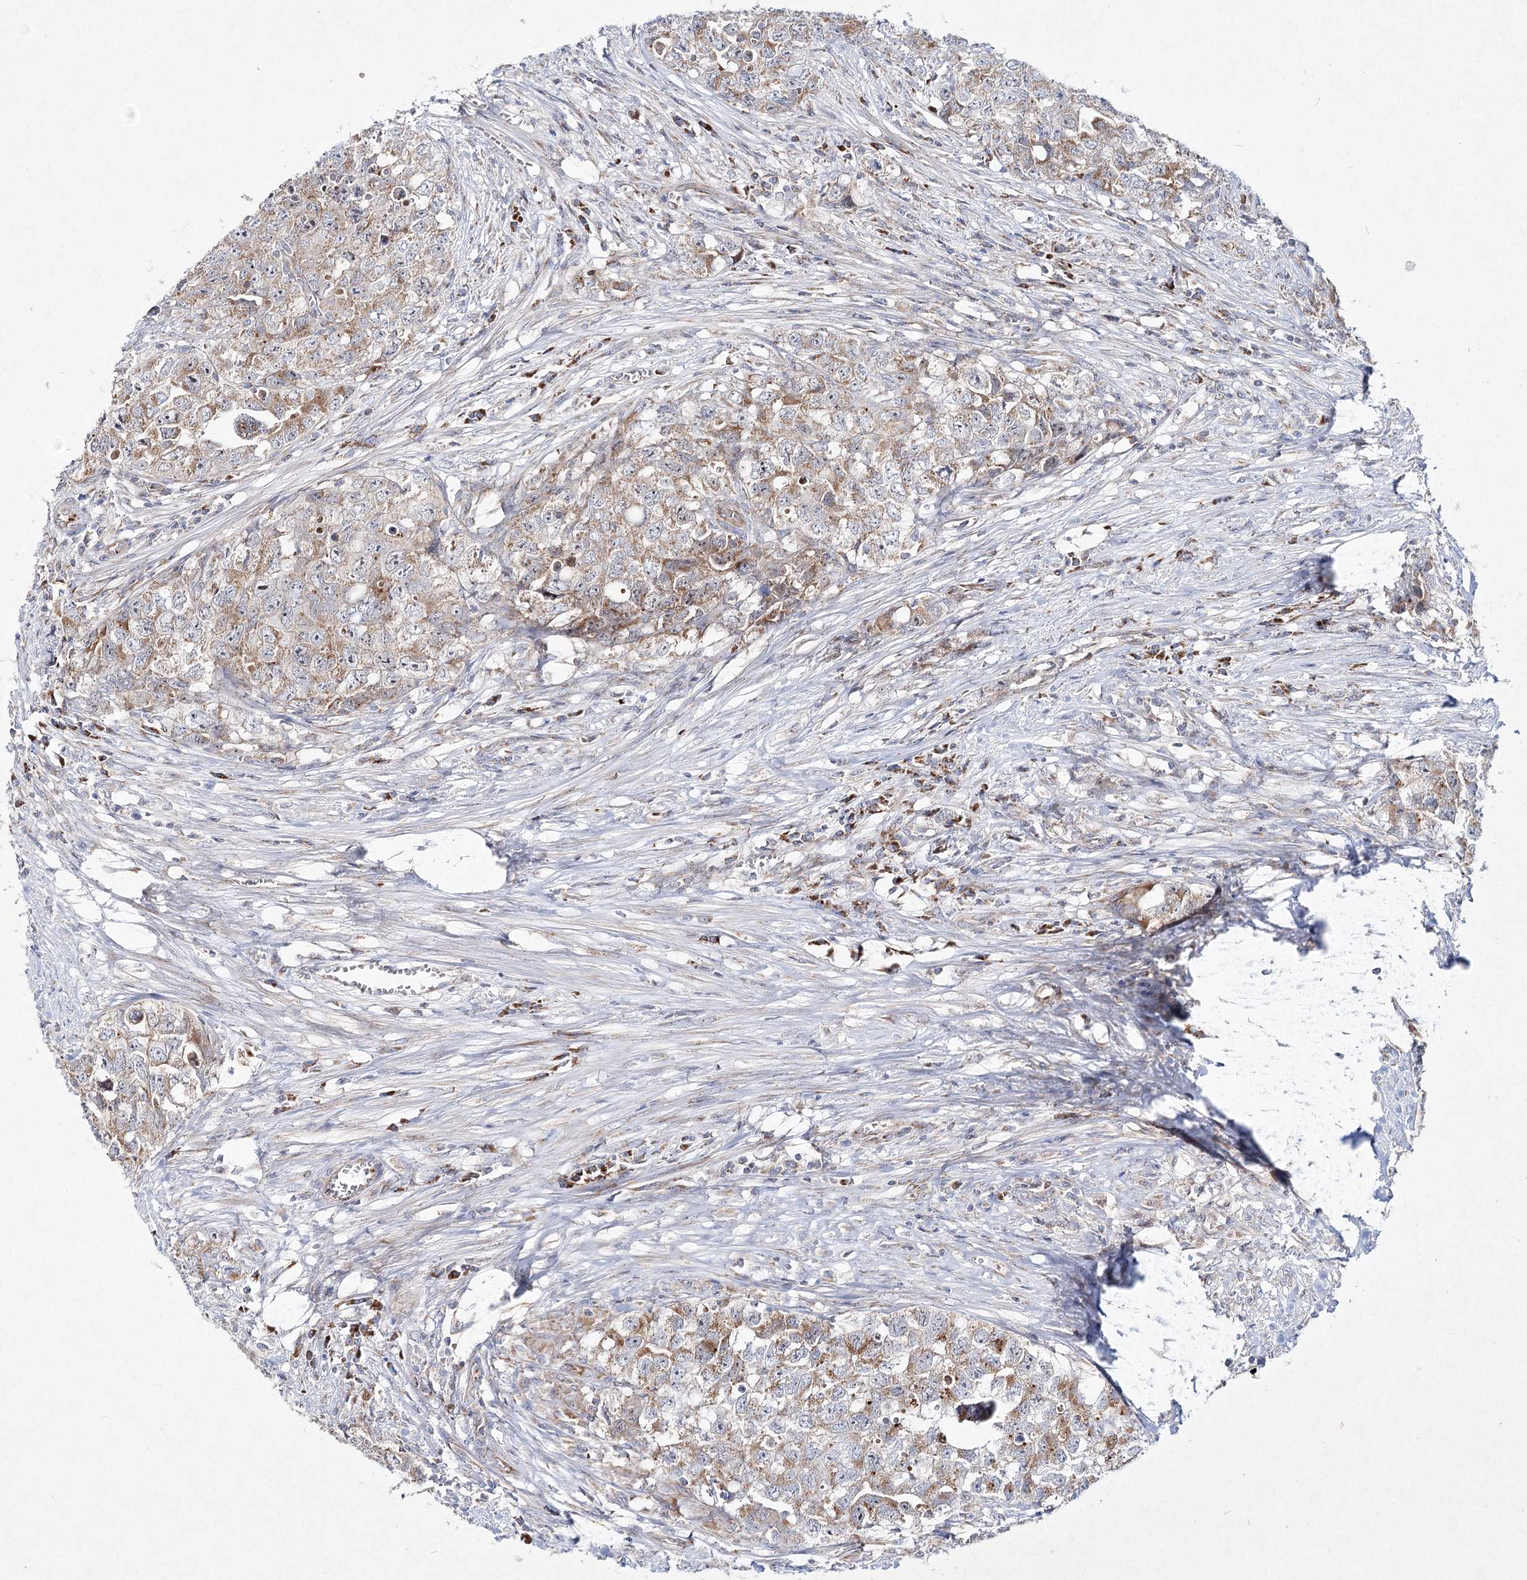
{"staining": {"intensity": "moderate", "quantity": ">75%", "location": "cytoplasmic/membranous"}, "tissue": "testis cancer", "cell_type": "Tumor cells", "image_type": "cancer", "snomed": [{"axis": "morphology", "description": "Seminoma, NOS"}, {"axis": "morphology", "description": "Carcinoma, Embryonal, NOS"}, {"axis": "topography", "description": "Testis"}], "caption": "Testis seminoma was stained to show a protein in brown. There is medium levels of moderate cytoplasmic/membranous positivity in approximately >75% of tumor cells.", "gene": "DNA2", "patient": {"sex": "male", "age": 43}}